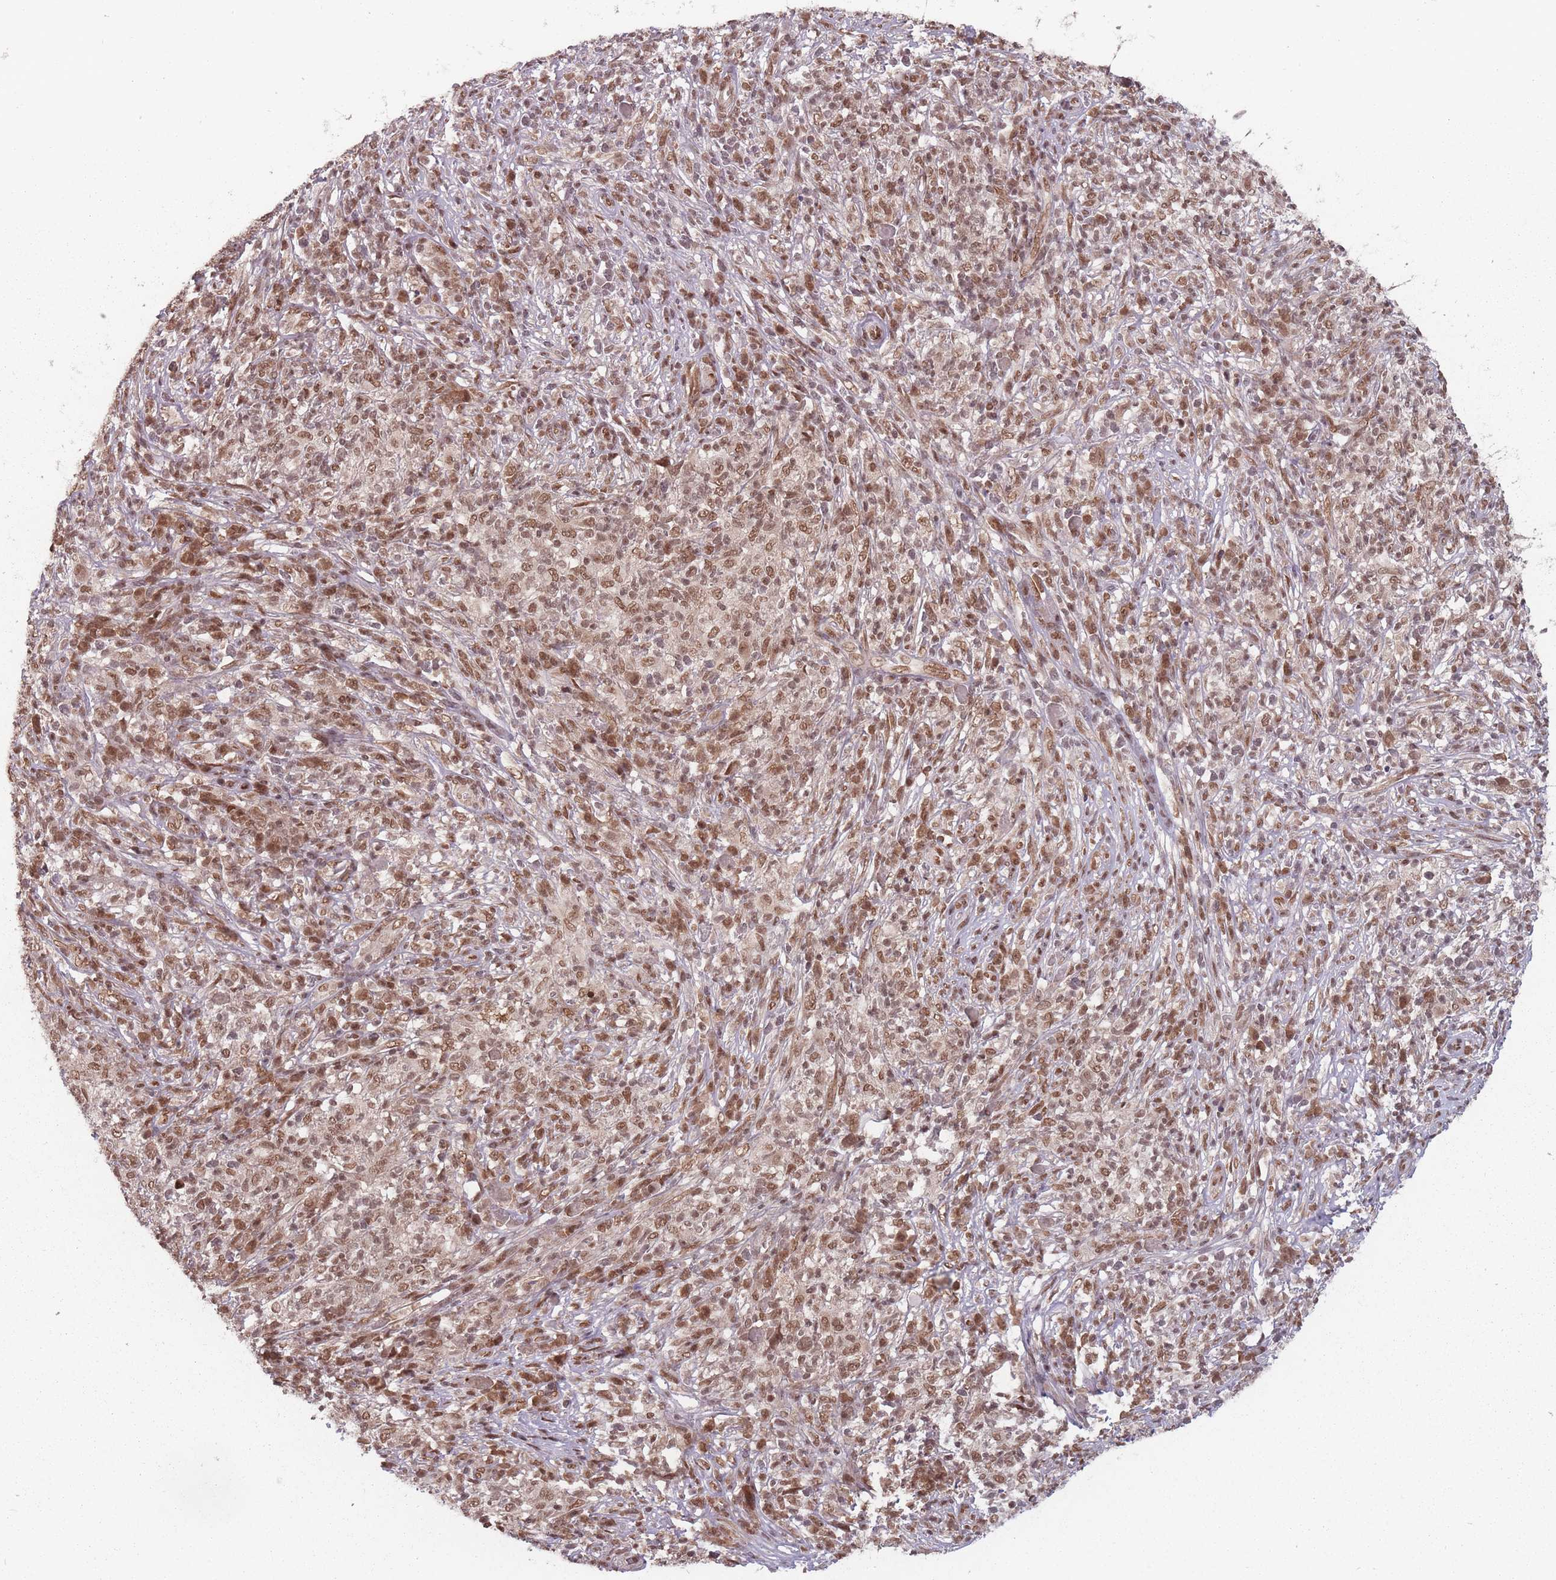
{"staining": {"intensity": "moderate", "quantity": ">75%", "location": "nuclear"}, "tissue": "melanoma", "cell_type": "Tumor cells", "image_type": "cancer", "snomed": [{"axis": "morphology", "description": "Malignant melanoma, NOS"}, {"axis": "topography", "description": "Skin"}], "caption": "Immunohistochemical staining of human malignant melanoma shows medium levels of moderate nuclear protein positivity in approximately >75% of tumor cells. (IHC, brightfield microscopy, high magnification).", "gene": "TMED3", "patient": {"sex": "male", "age": 66}}